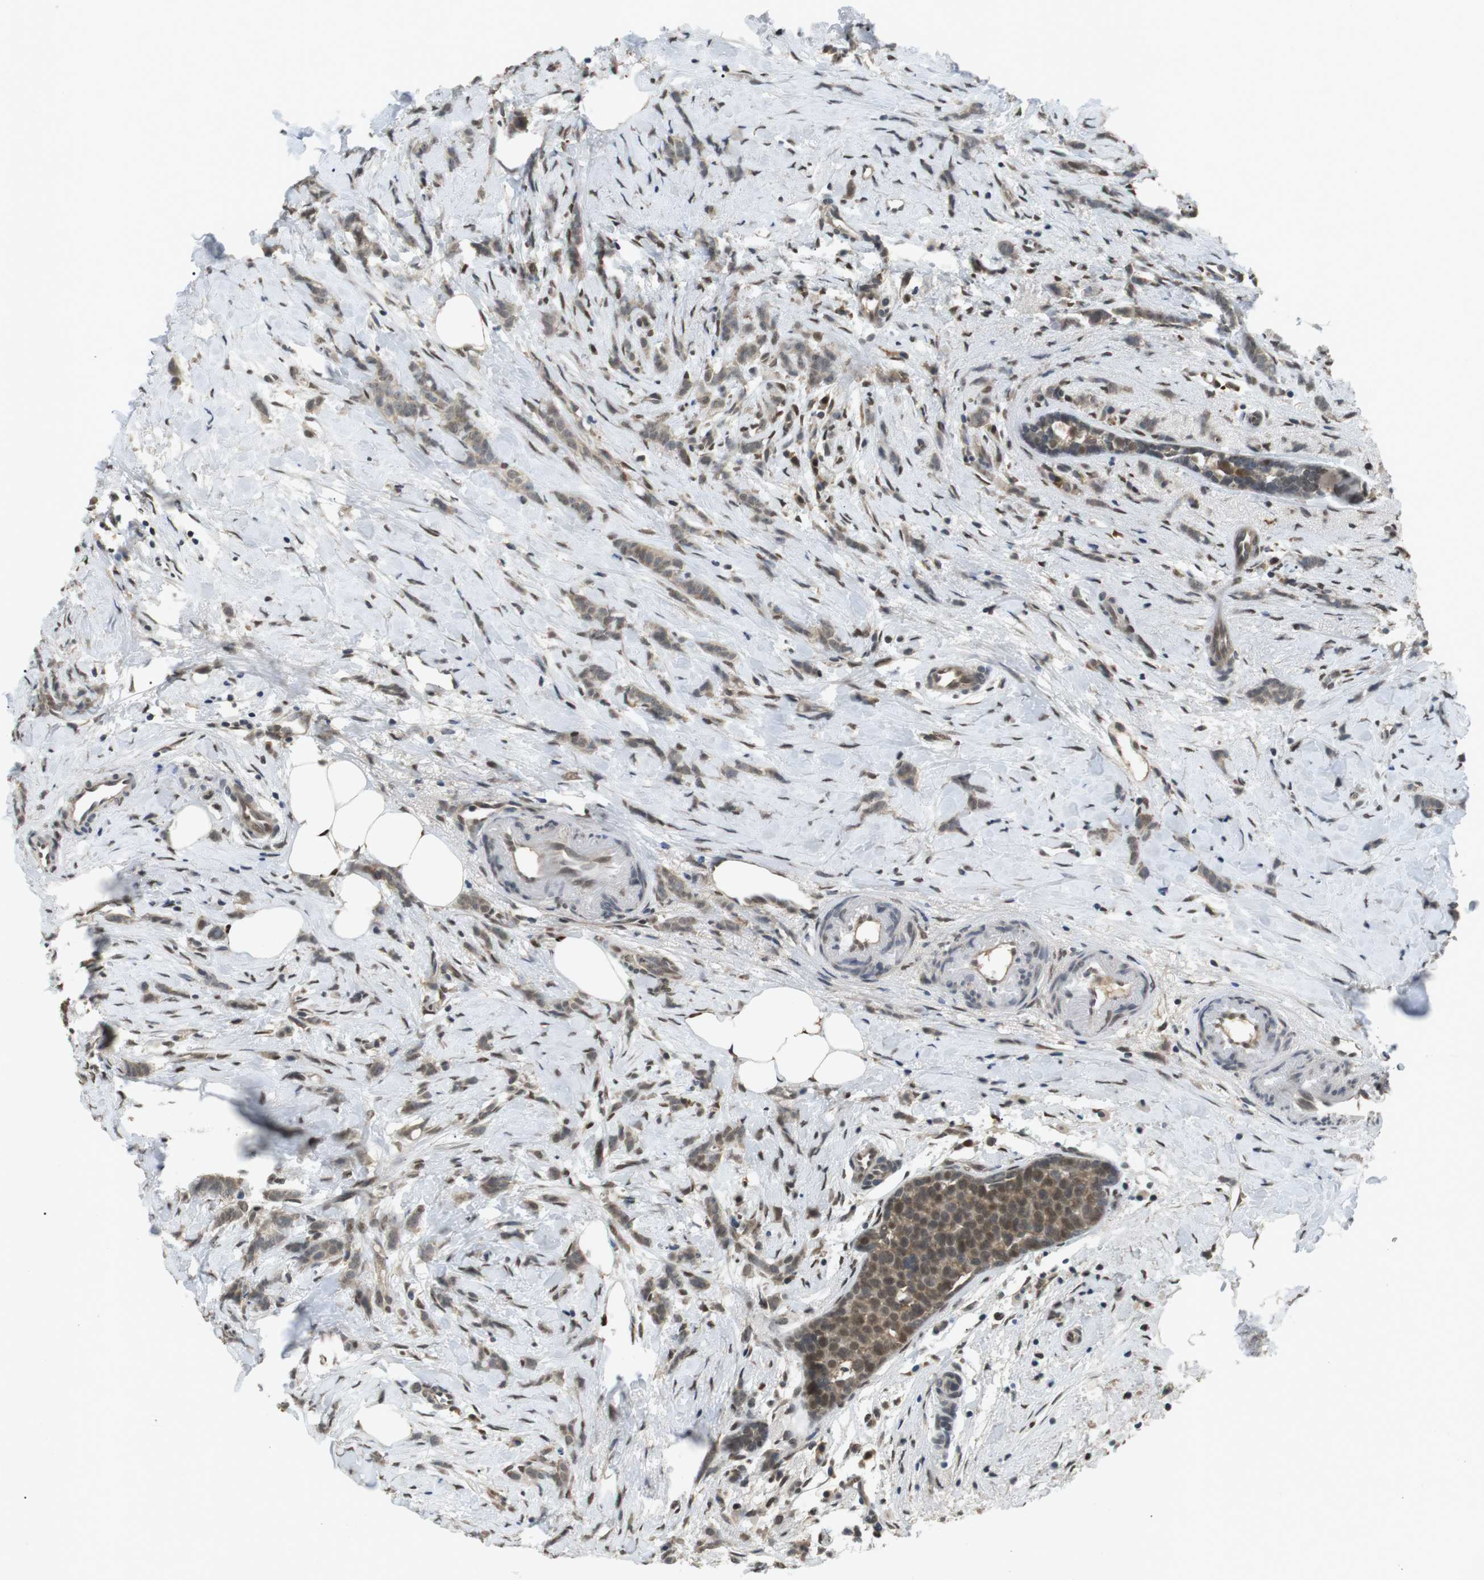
{"staining": {"intensity": "weak", "quantity": ">75%", "location": "cytoplasmic/membranous"}, "tissue": "breast cancer", "cell_type": "Tumor cells", "image_type": "cancer", "snomed": [{"axis": "morphology", "description": "Lobular carcinoma, in situ"}, {"axis": "morphology", "description": "Lobular carcinoma"}, {"axis": "topography", "description": "Breast"}], "caption": "Human breast lobular carcinoma stained for a protein (brown) demonstrates weak cytoplasmic/membranous positive positivity in approximately >75% of tumor cells.", "gene": "ORAI3", "patient": {"sex": "female", "age": 41}}